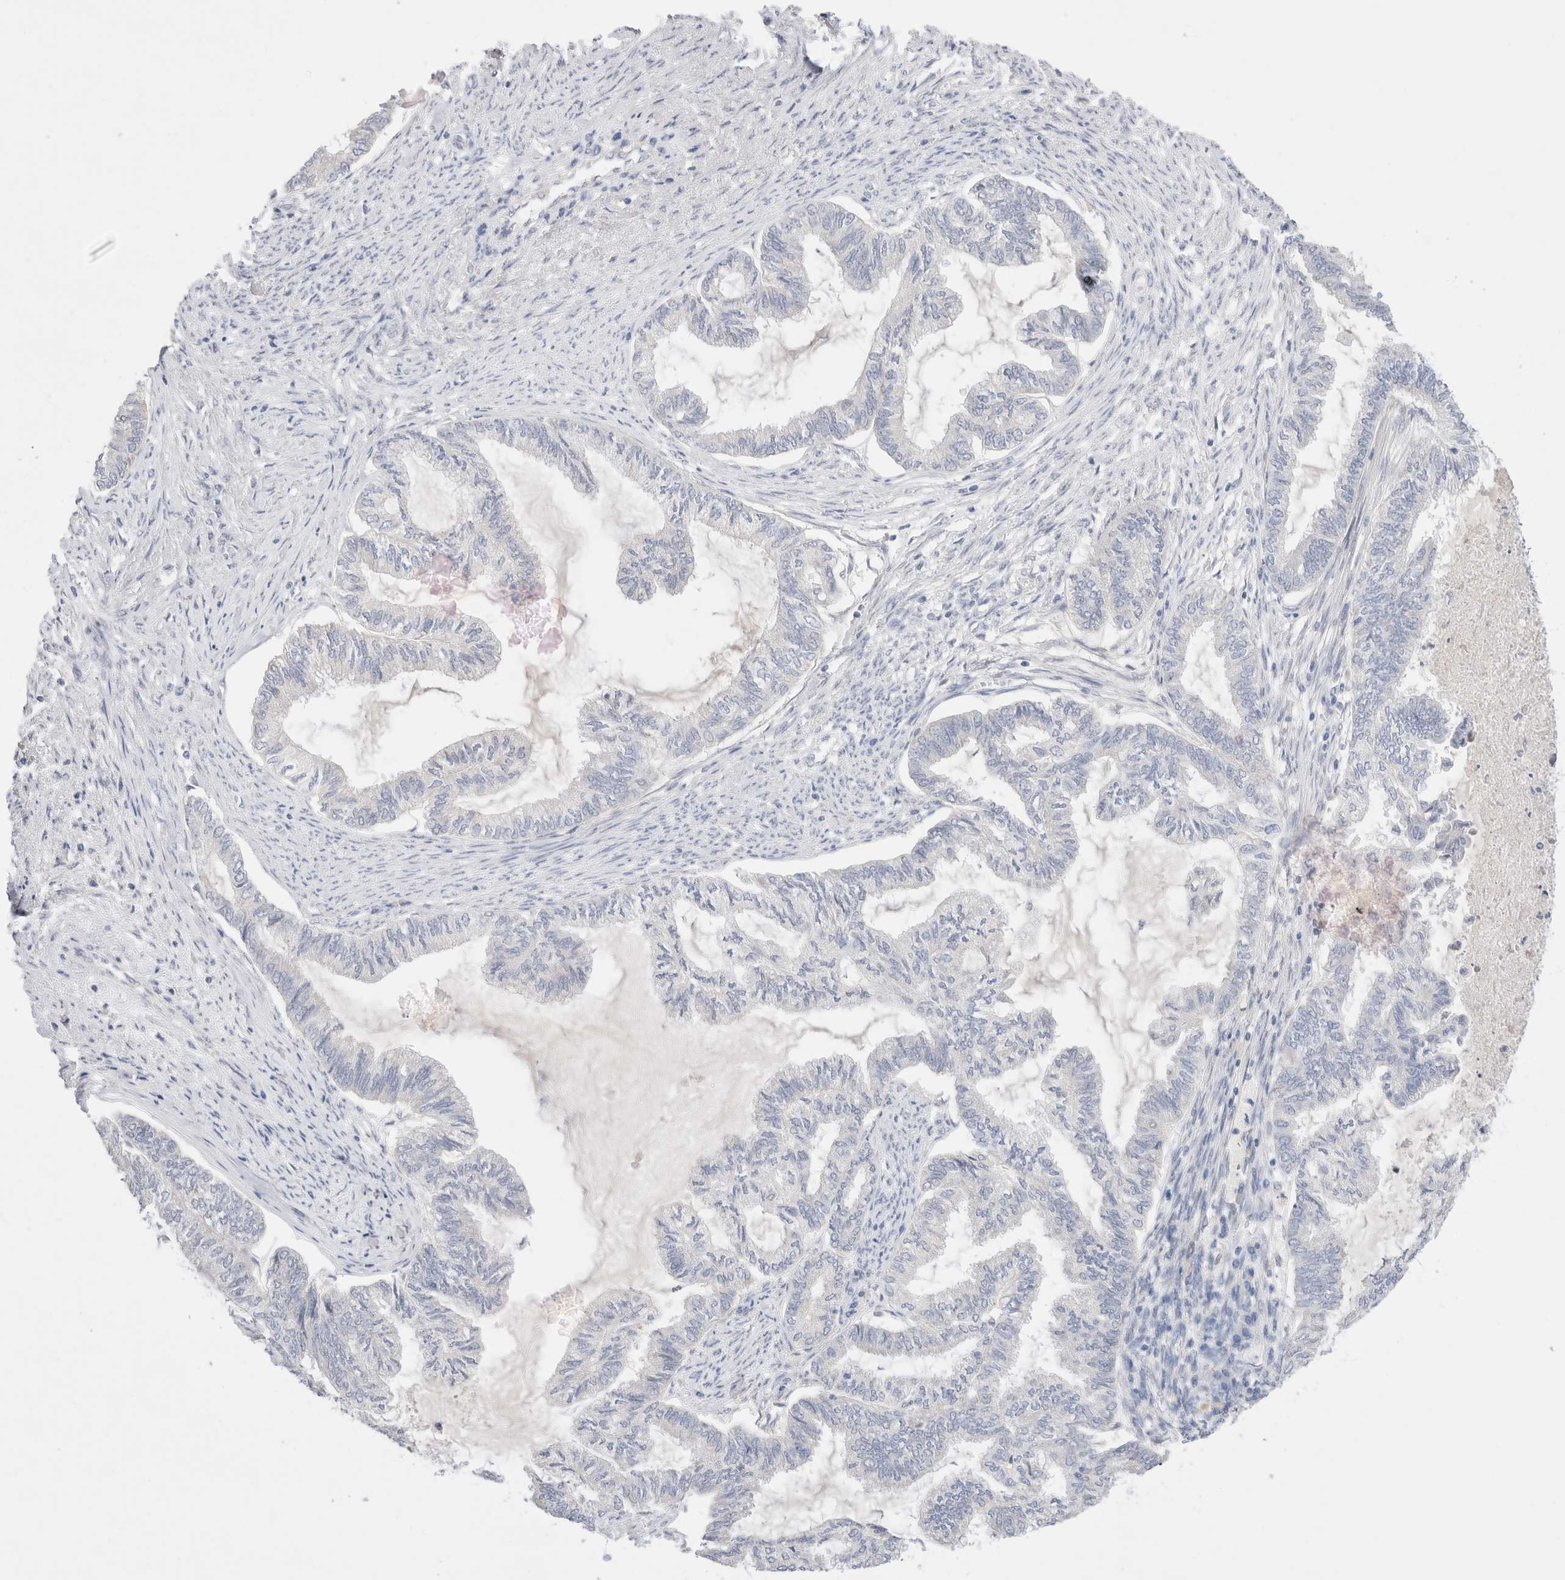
{"staining": {"intensity": "negative", "quantity": "none", "location": "none"}, "tissue": "endometrial cancer", "cell_type": "Tumor cells", "image_type": "cancer", "snomed": [{"axis": "morphology", "description": "Adenocarcinoma, NOS"}, {"axis": "topography", "description": "Endometrium"}], "caption": "IHC photomicrograph of neoplastic tissue: adenocarcinoma (endometrial) stained with DAB (3,3'-diaminobenzidine) reveals no significant protein staining in tumor cells.", "gene": "SPATA20", "patient": {"sex": "female", "age": 86}}